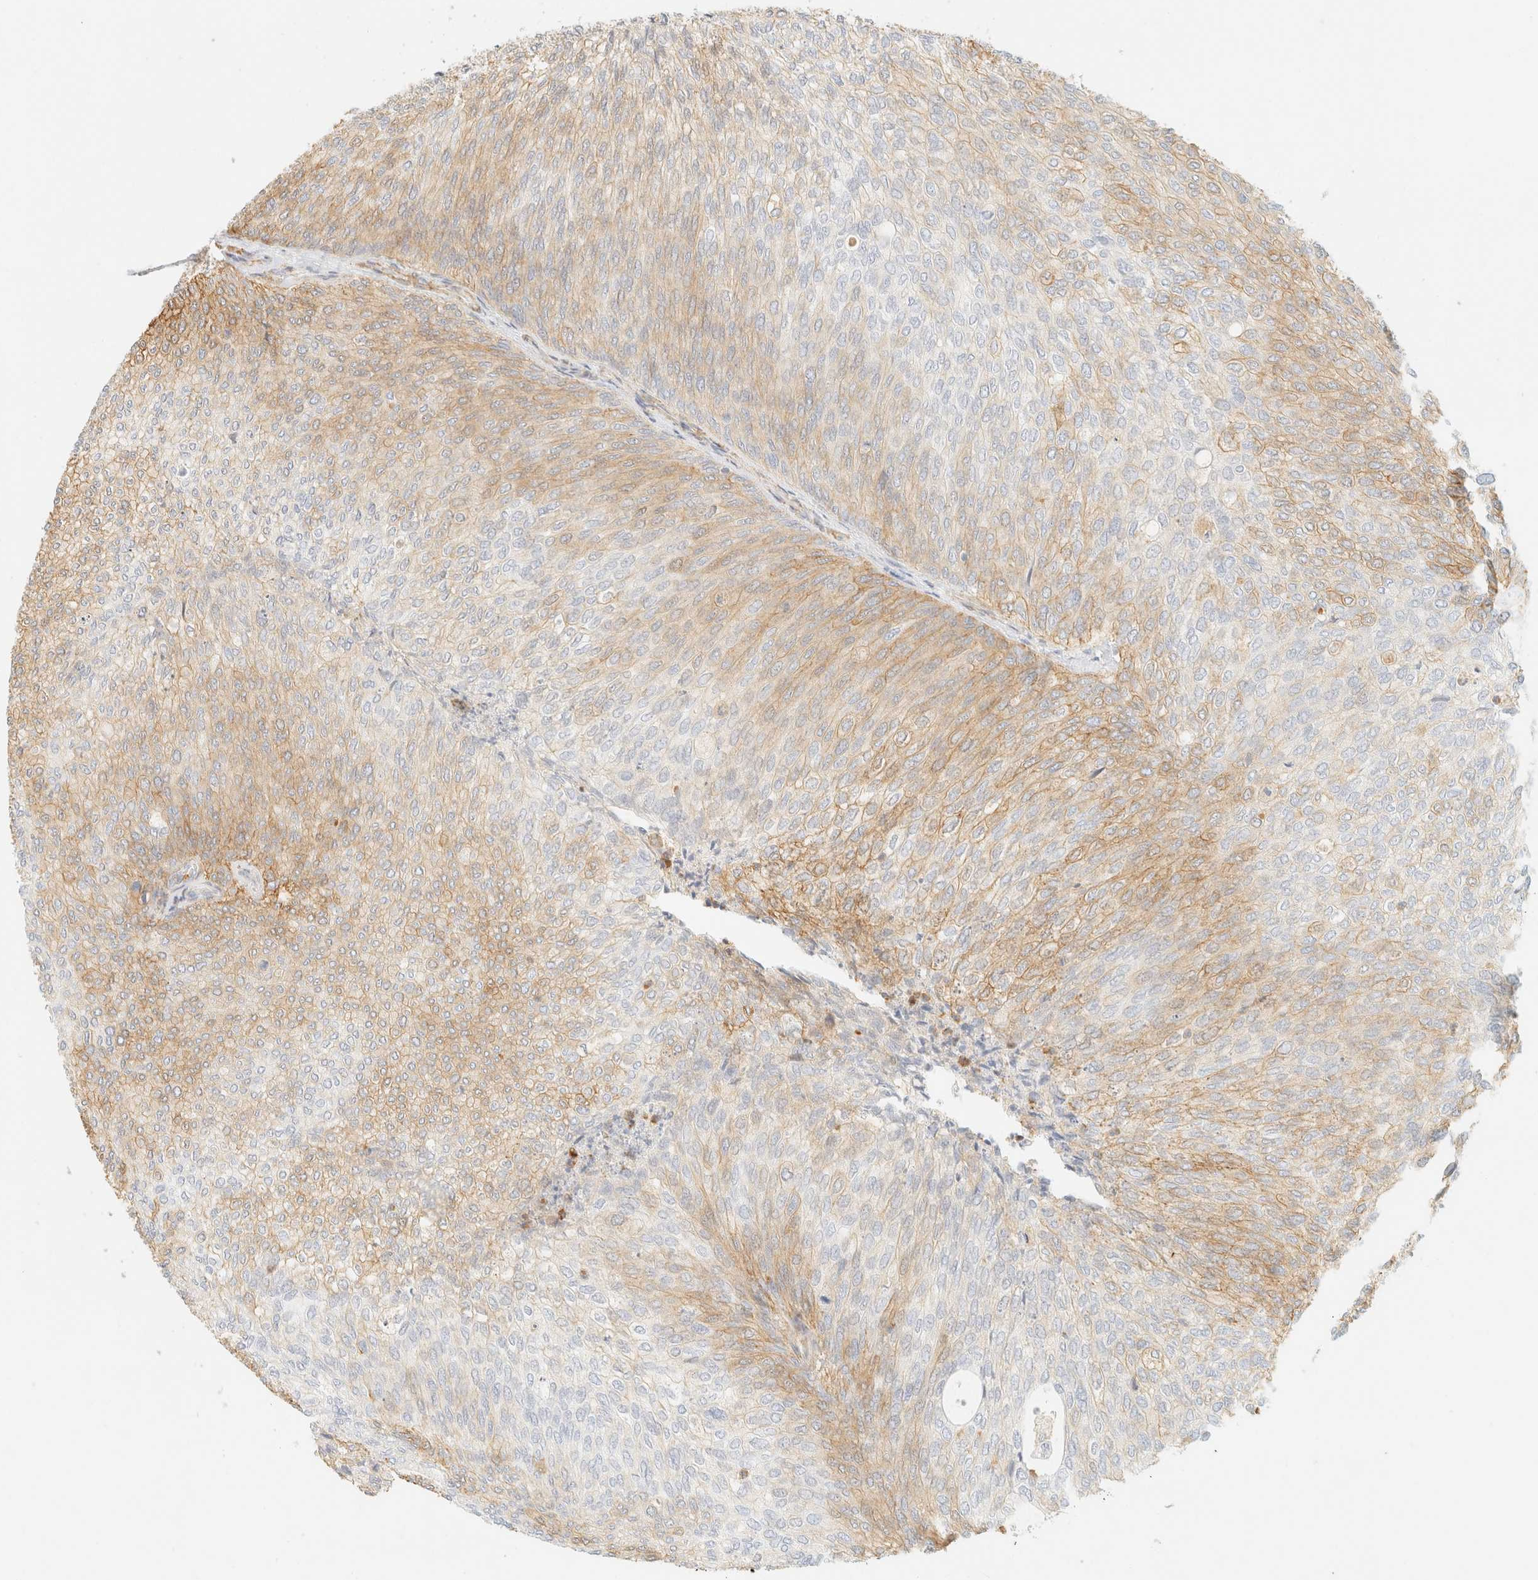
{"staining": {"intensity": "moderate", "quantity": "25%-75%", "location": "cytoplasmic/membranous"}, "tissue": "urothelial cancer", "cell_type": "Tumor cells", "image_type": "cancer", "snomed": [{"axis": "morphology", "description": "Urothelial carcinoma, Low grade"}, {"axis": "topography", "description": "Urinary bladder"}], "caption": "This is an image of IHC staining of urothelial carcinoma (low-grade), which shows moderate staining in the cytoplasmic/membranous of tumor cells.", "gene": "OTOP2", "patient": {"sex": "female", "age": 79}}